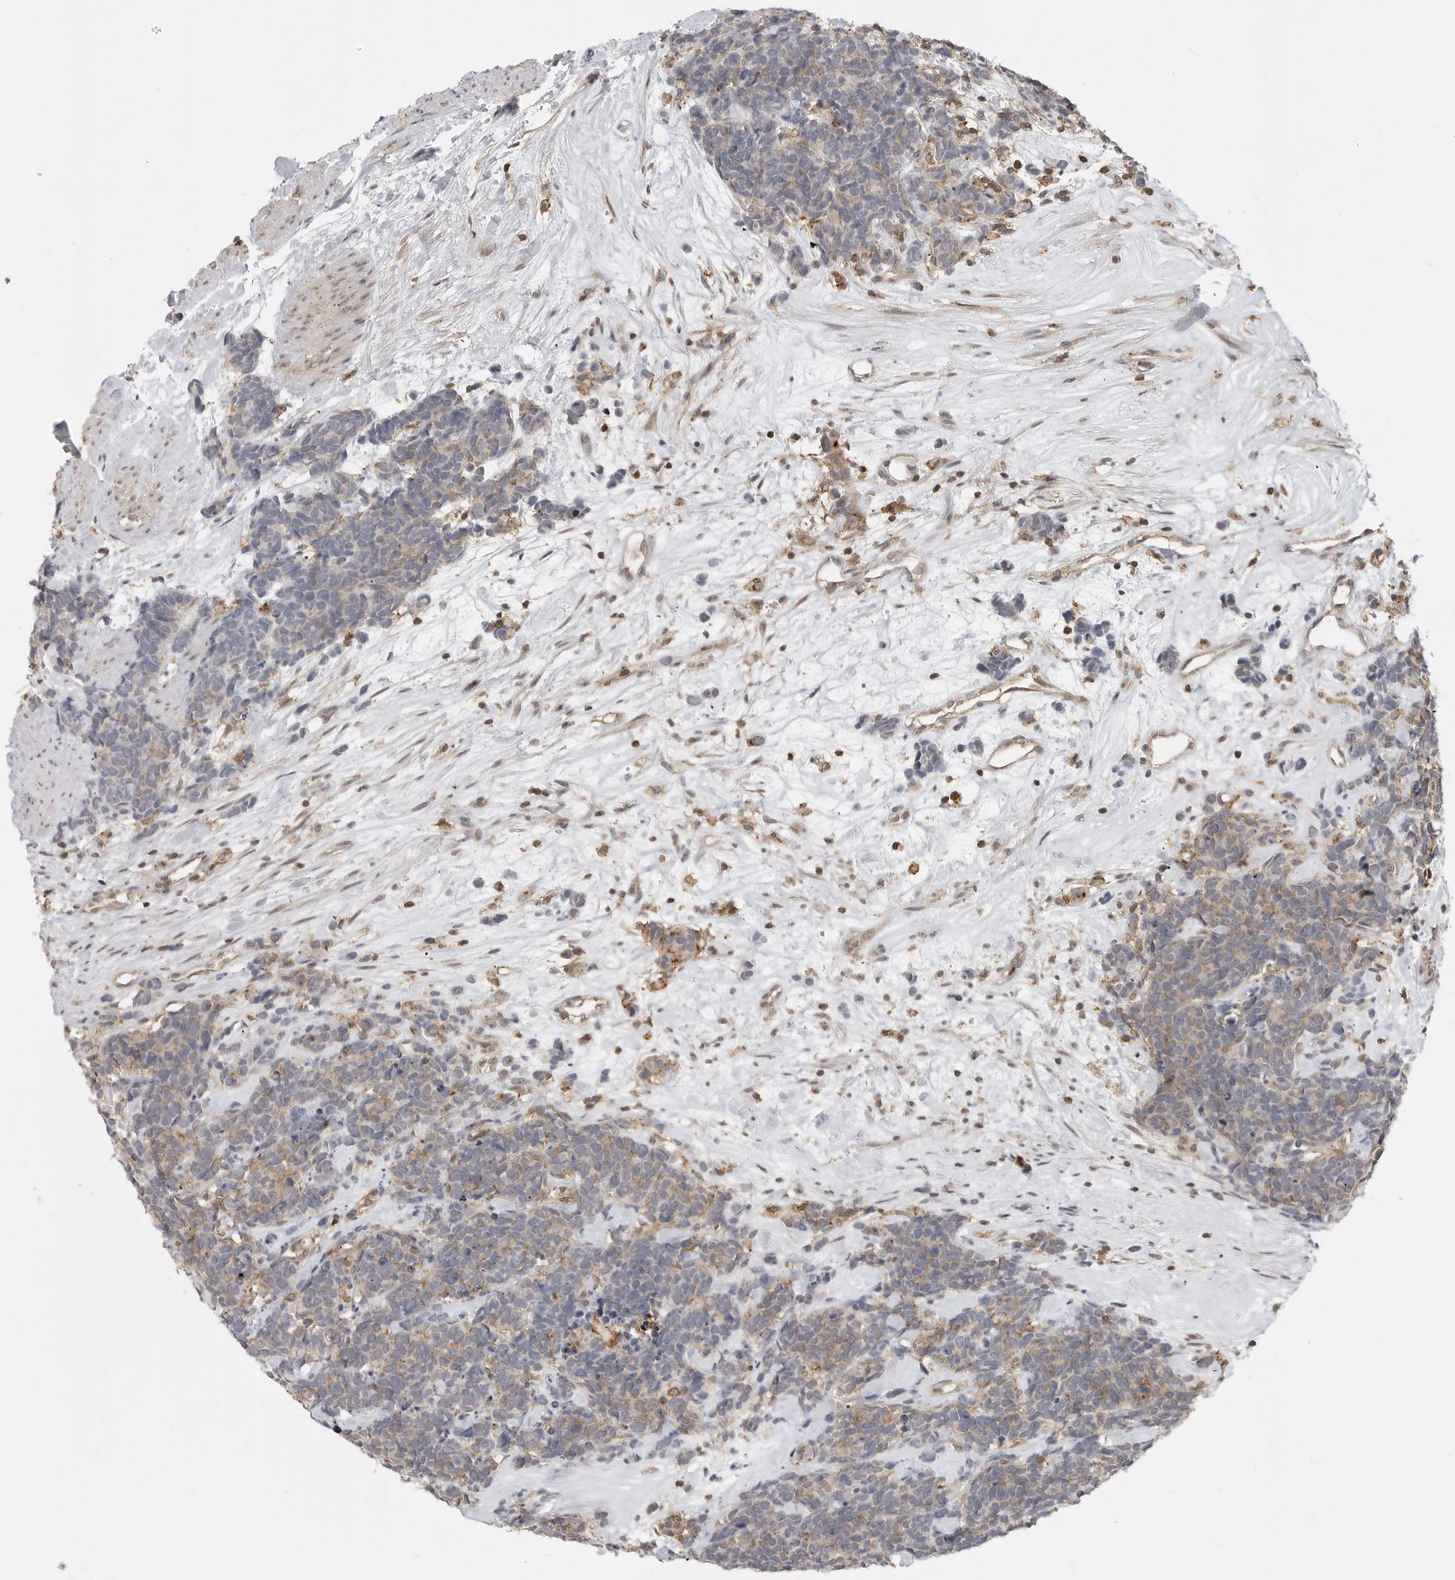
{"staining": {"intensity": "weak", "quantity": "25%-75%", "location": "cytoplasmic/membranous"}, "tissue": "carcinoid", "cell_type": "Tumor cells", "image_type": "cancer", "snomed": [{"axis": "morphology", "description": "Carcinoma, NOS"}, {"axis": "morphology", "description": "Carcinoid, malignant, NOS"}, {"axis": "topography", "description": "Urinary bladder"}], "caption": "Carcinoid (malignant) stained for a protein (brown) exhibits weak cytoplasmic/membranous positive positivity in approximately 25%-75% of tumor cells.", "gene": "ANXA11", "patient": {"sex": "male", "age": 57}}